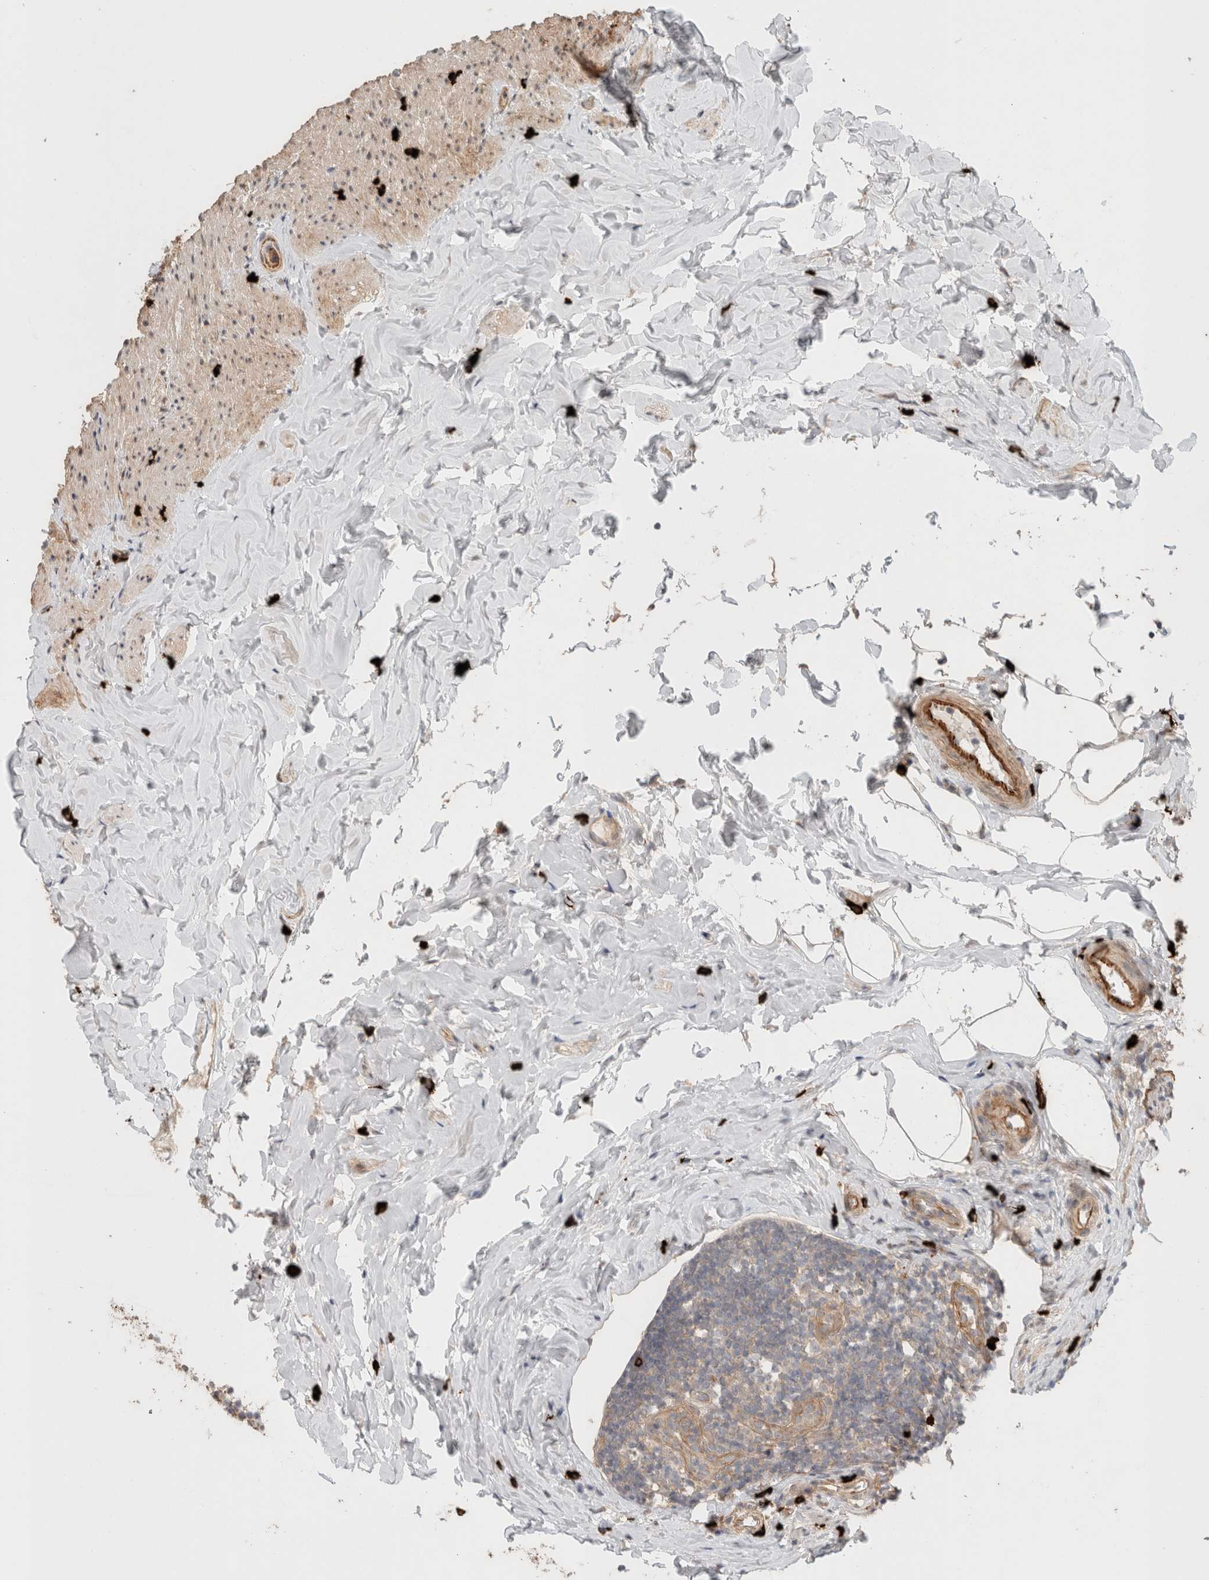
{"staining": {"intensity": "weak", "quantity": ">75%", "location": "cytoplasmic/membranous"}, "tissue": "appendix", "cell_type": "Glandular cells", "image_type": "normal", "snomed": [{"axis": "morphology", "description": "Normal tissue, NOS"}, {"axis": "topography", "description": "Appendix"}], "caption": "A histopathology image of appendix stained for a protein demonstrates weak cytoplasmic/membranous brown staining in glandular cells. Using DAB (3,3'-diaminobenzidine) (brown) and hematoxylin (blue) stains, captured at high magnification using brightfield microscopy.", "gene": "HSPG2", "patient": {"sex": "female", "age": 20}}